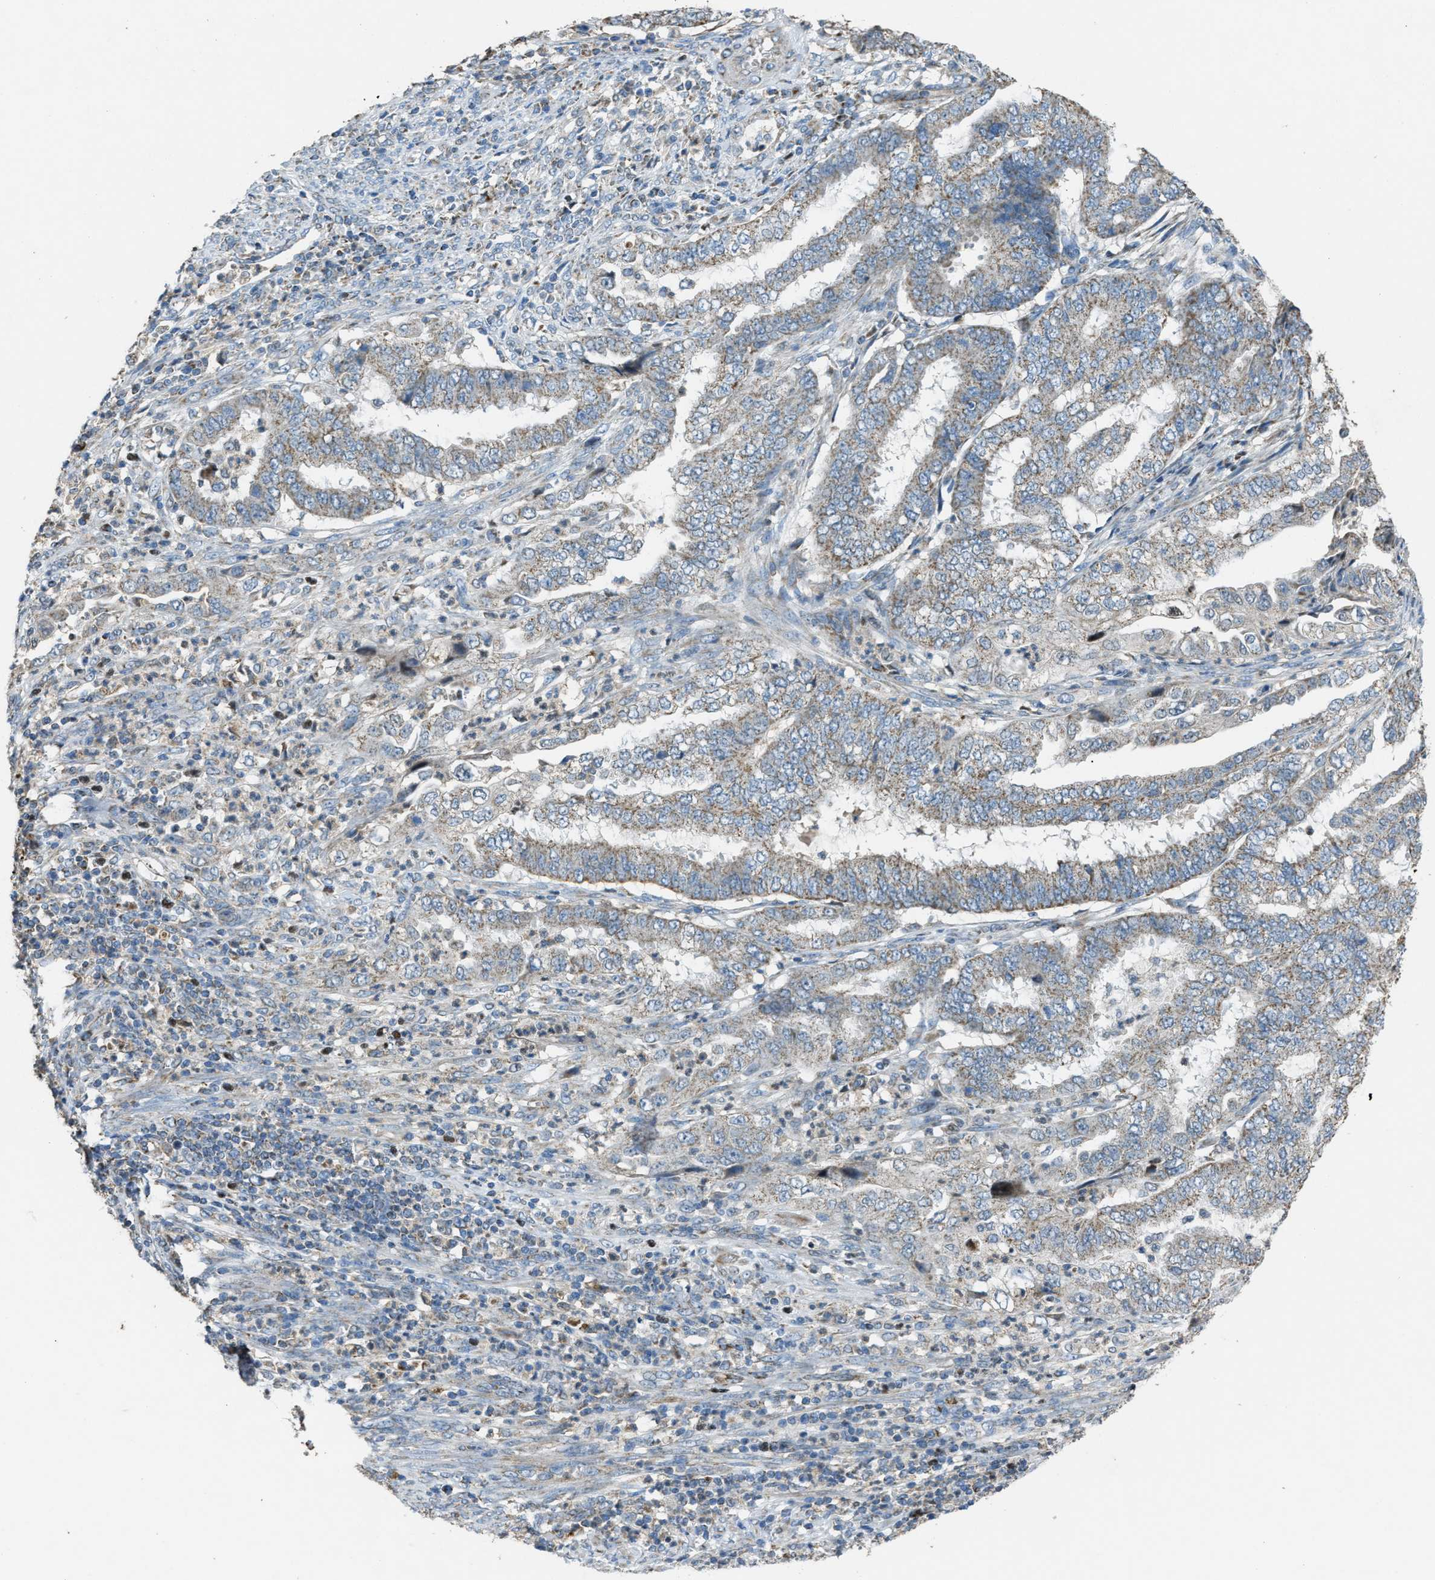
{"staining": {"intensity": "weak", "quantity": ">75%", "location": "cytoplasmic/membranous"}, "tissue": "endometrial cancer", "cell_type": "Tumor cells", "image_type": "cancer", "snomed": [{"axis": "morphology", "description": "Adenocarcinoma, NOS"}, {"axis": "topography", "description": "Endometrium"}], "caption": "Weak cytoplasmic/membranous protein expression is identified in about >75% of tumor cells in endometrial adenocarcinoma.", "gene": "SLC25A11", "patient": {"sex": "female", "age": 51}}